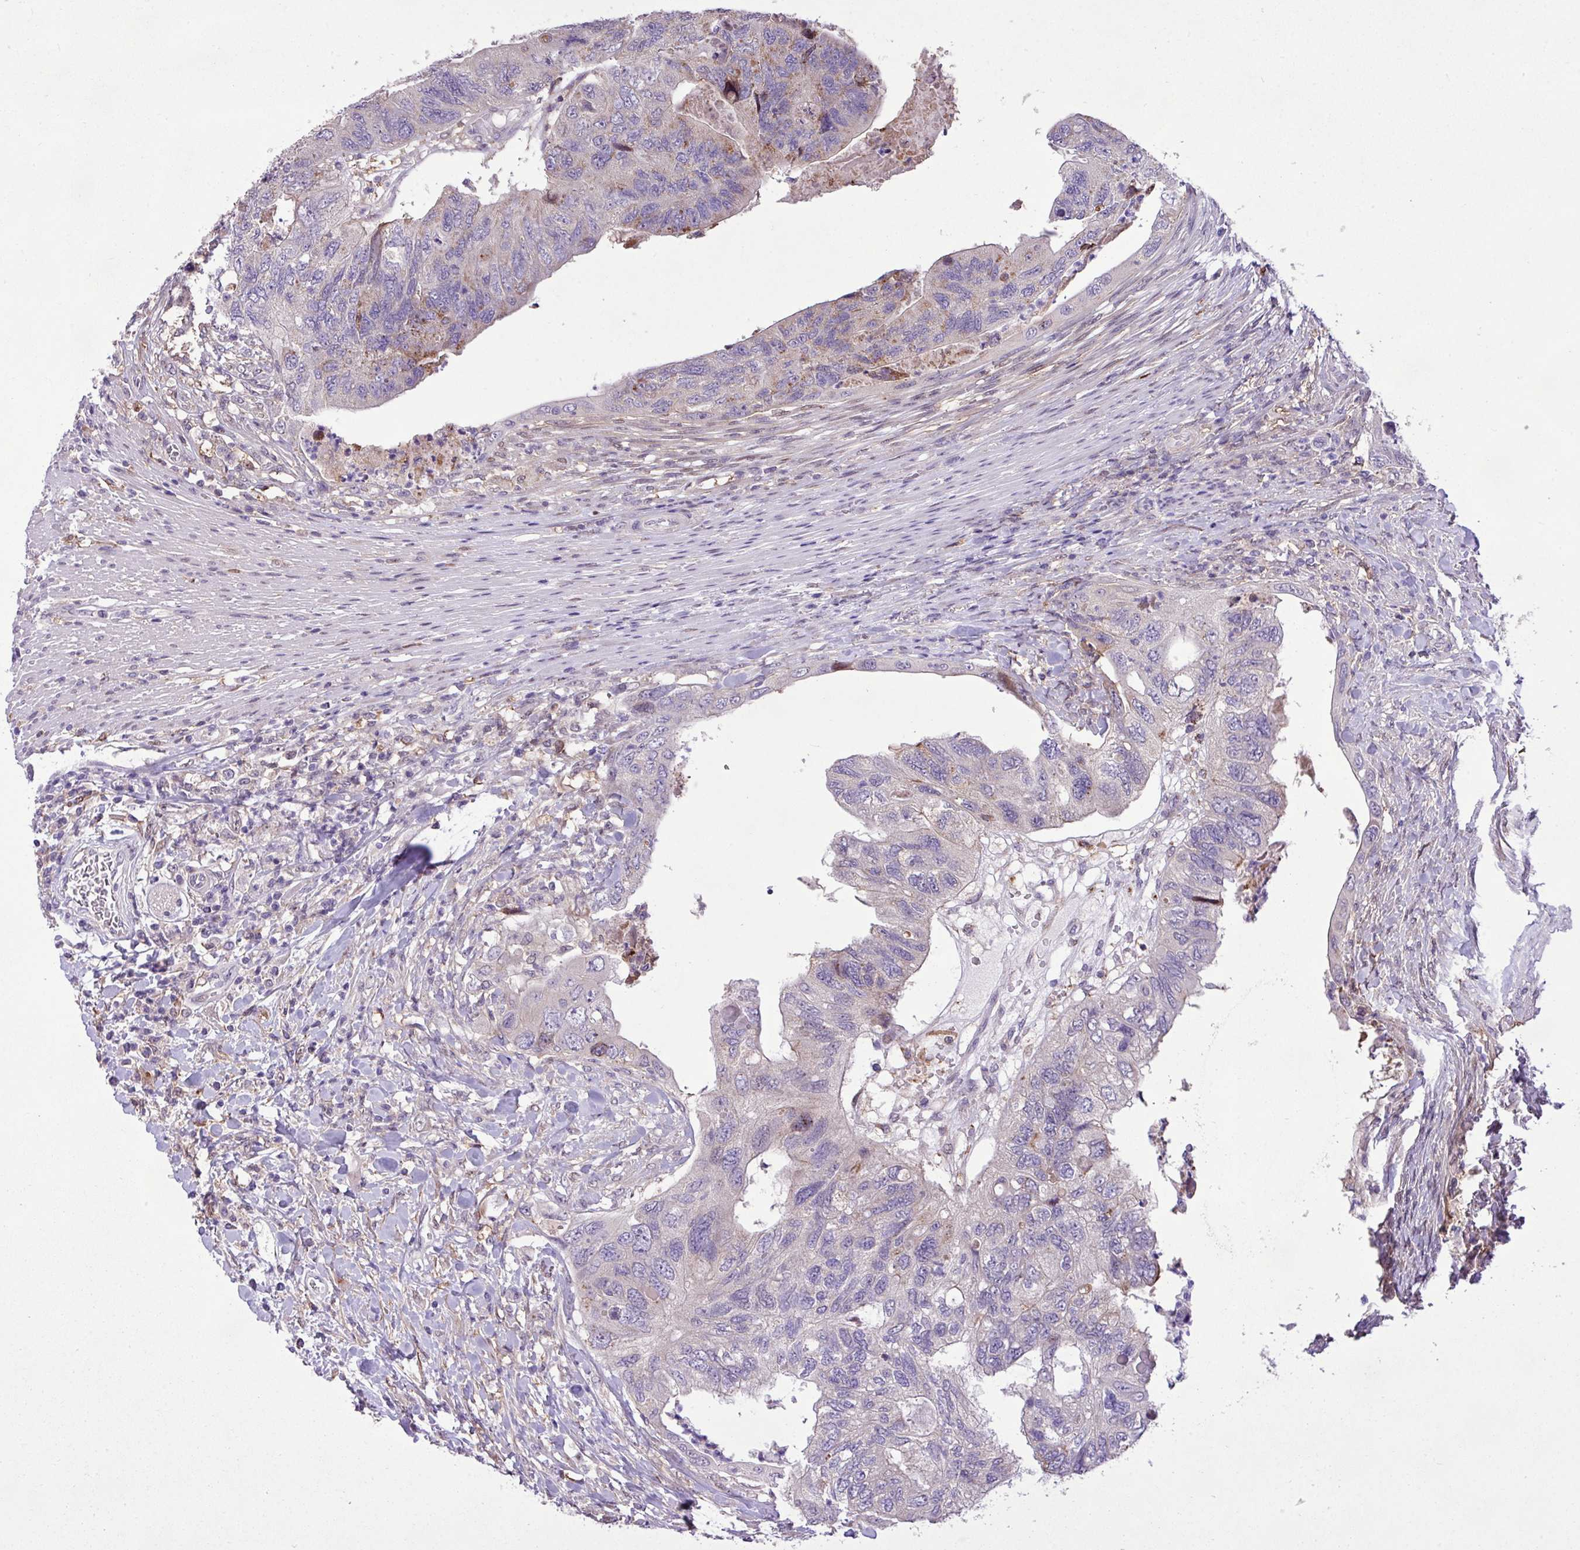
{"staining": {"intensity": "negative", "quantity": "none", "location": "none"}, "tissue": "colorectal cancer", "cell_type": "Tumor cells", "image_type": "cancer", "snomed": [{"axis": "morphology", "description": "Adenocarcinoma, NOS"}, {"axis": "topography", "description": "Rectum"}], "caption": "Immunohistochemistry of colorectal cancer (adenocarcinoma) reveals no staining in tumor cells.", "gene": "RPP25L", "patient": {"sex": "male", "age": 63}}